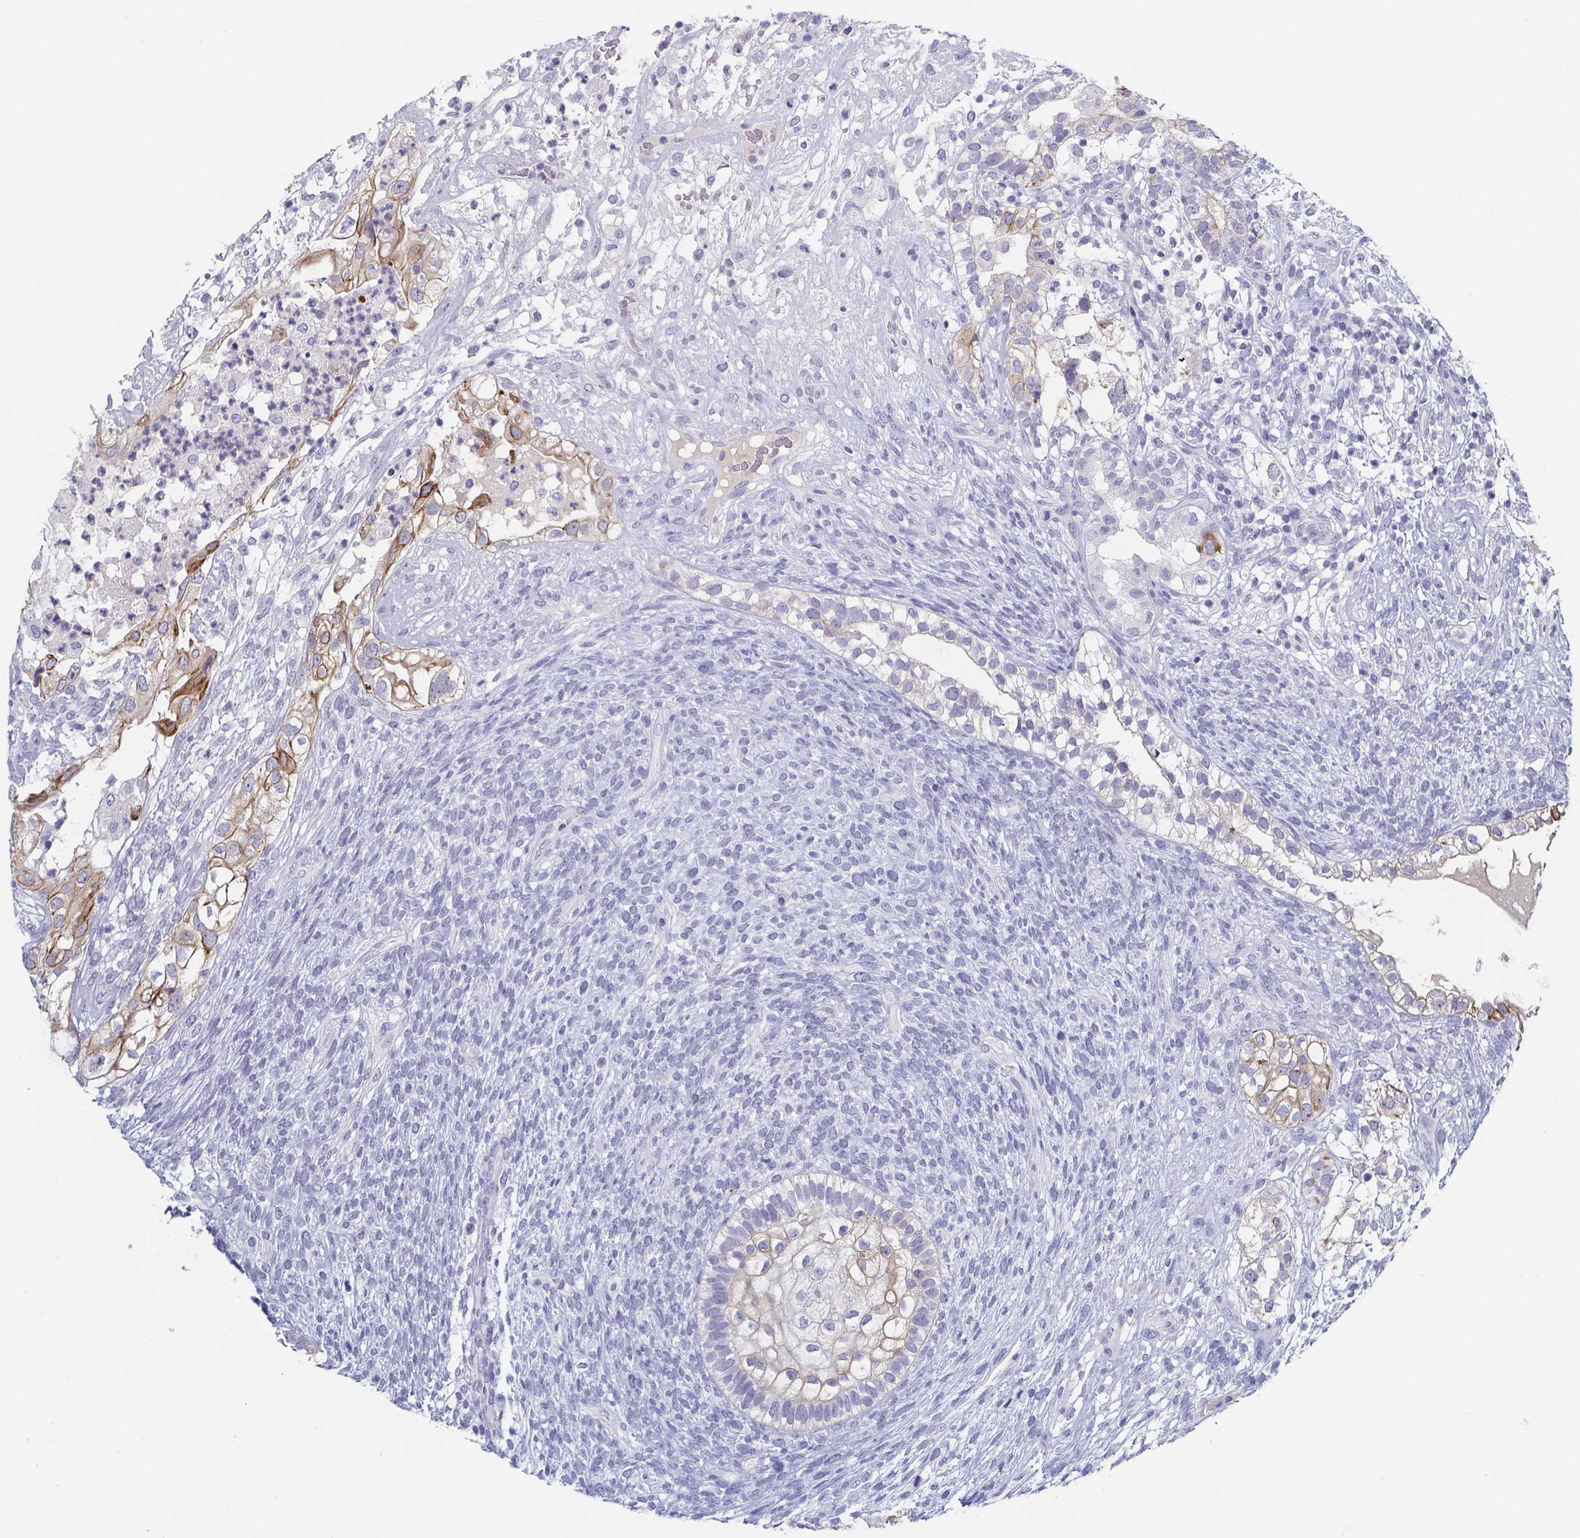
{"staining": {"intensity": "moderate", "quantity": "25%-75%", "location": "cytoplasmic/membranous"}, "tissue": "testis cancer", "cell_type": "Tumor cells", "image_type": "cancer", "snomed": [{"axis": "morphology", "description": "Seminoma, NOS"}, {"axis": "morphology", "description": "Carcinoma, Embryonal, NOS"}, {"axis": "topography", "description": "Testis"}], "caption": "Brown immunohistochemical staining in testis cancer displays moderate cytoplasmic/membranous positivity in approximately 25%-75% of tumor cells.", "gene": "RHOV", "patient": {"sex": "male", "age": 41}}